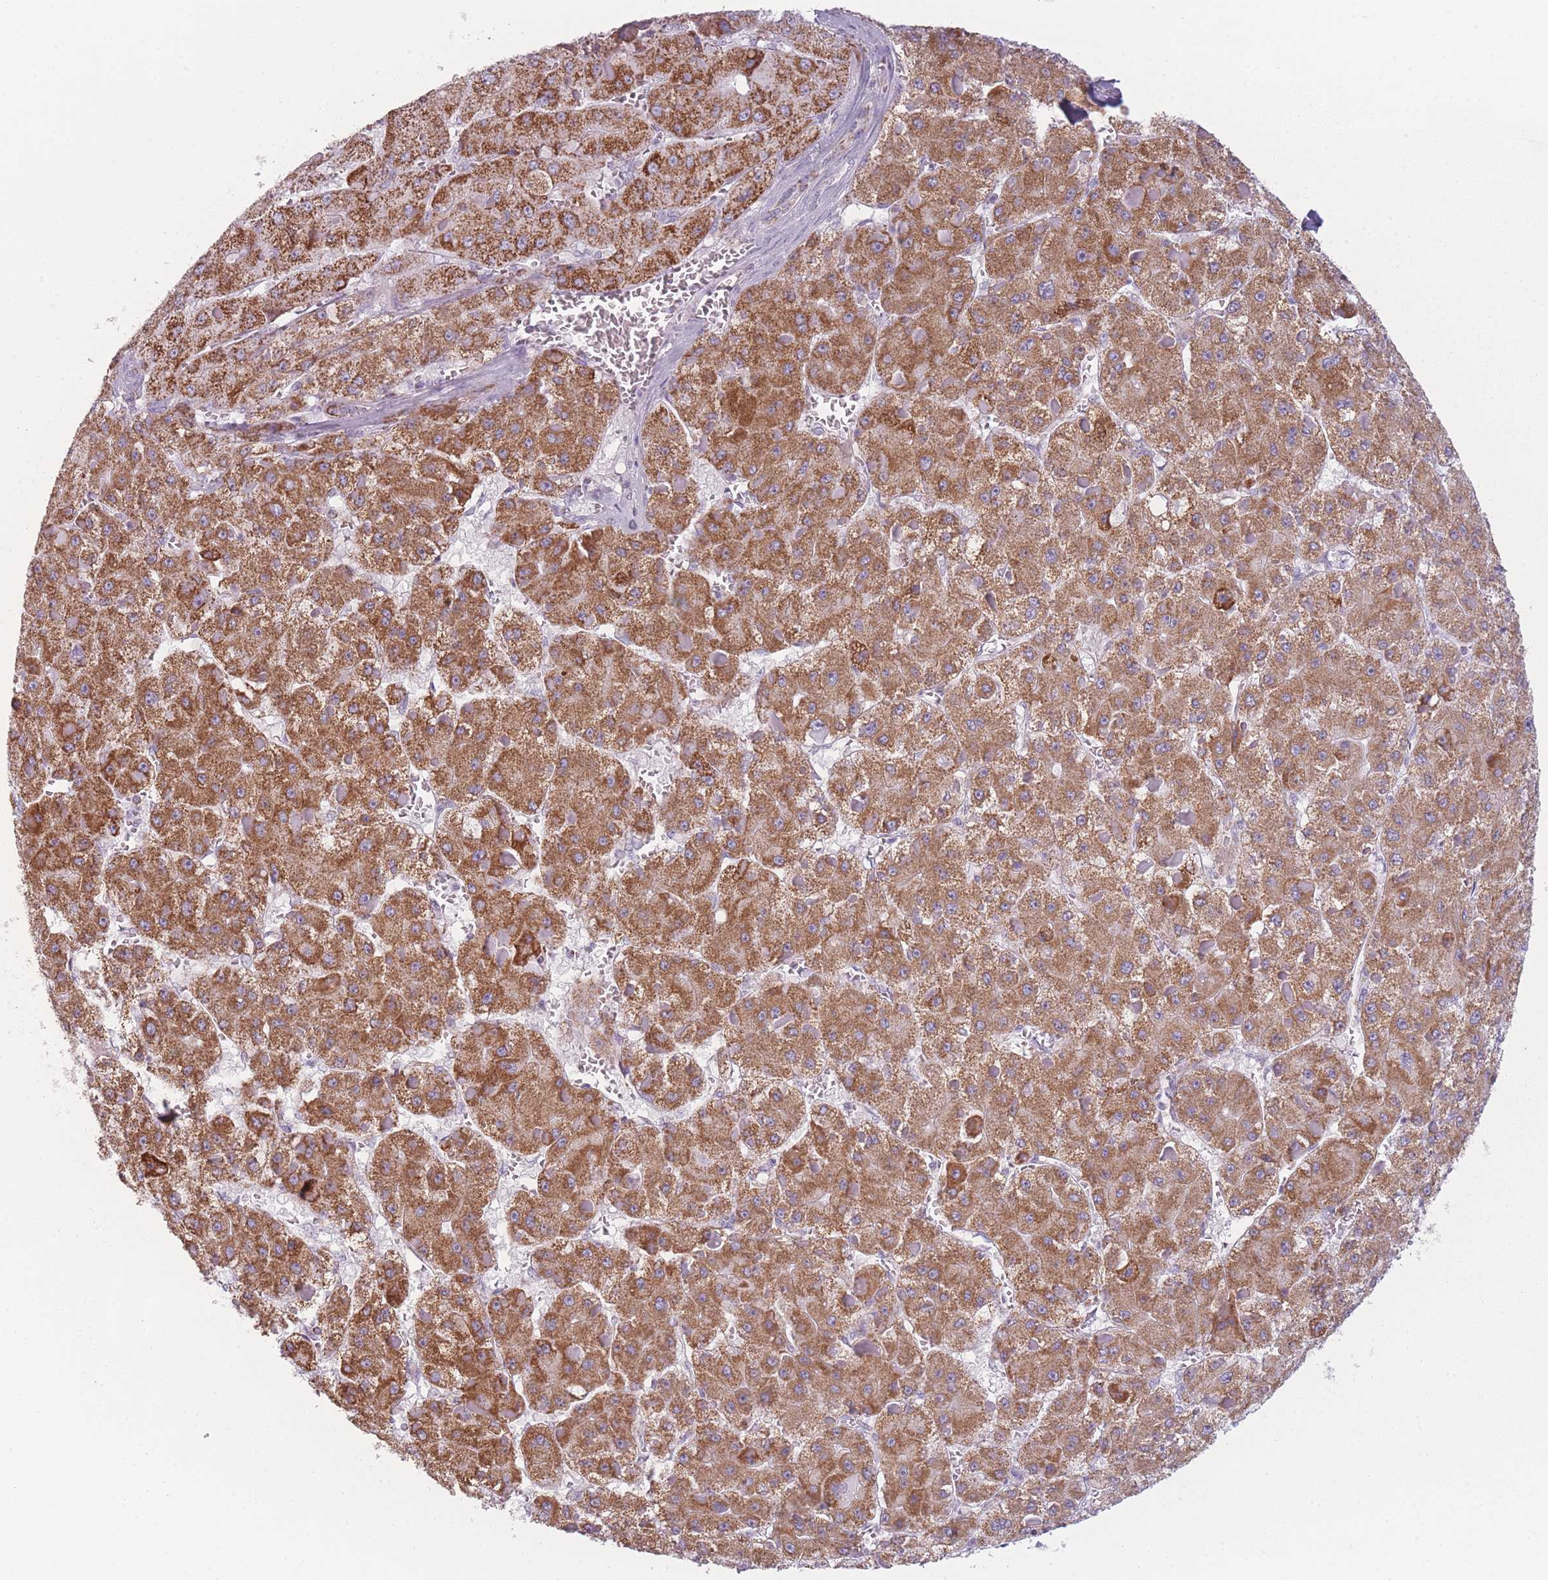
{"staining": {"intensity": "strong", "quantity": ">75%", "location": "cytoplasmic/membranous"}, "tissue": "liver cancer", "cell_type": "Tumor cells", "image_type": "cancer", "snomed": [{"axis": "morphology", "description": "Carcinoma, Hepatocellular, NOS"}, {"axis": "topography", "description": "Liver"}], "caption": "A high amount of strong cytoplasmic/membranous positivity is identified in about >75% of tumor cells in liver cancer tissue. (brown staining indicates protein expression, while blue staining denotes nuclei).", "gene": "DCHS1", "patient": {"sex": "female", "age": 73}}